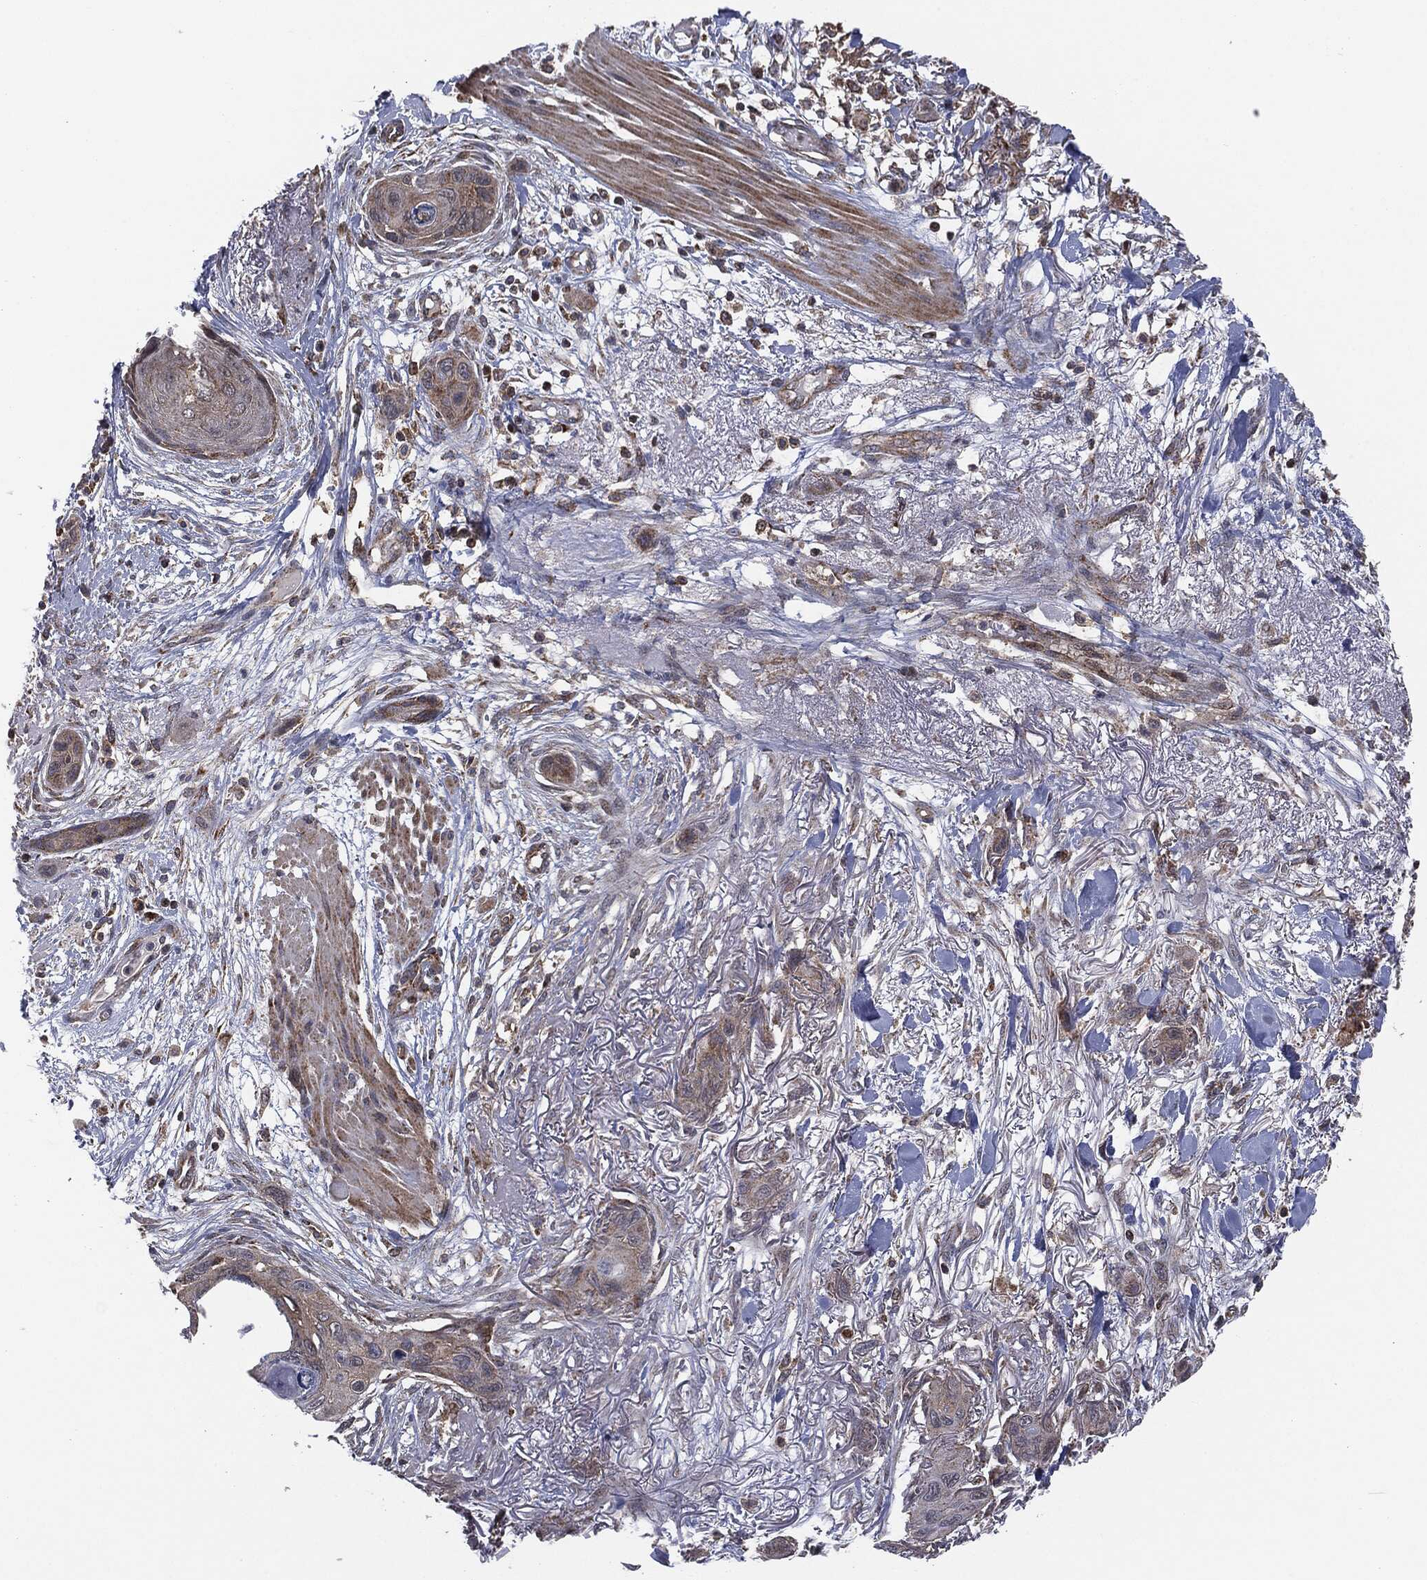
{"staining": {"intensity": "weak", "quantity": "<25%", "location": "cytoplasmic/membranous"}, "tissue": "skin cancer", "cell_type": "Tumor cells", "image_type": "cancer", "snomed": [{"axis": "morphology", "description": "Squamous cell carcinoma, NOS"}, {"axis": "topography", "description": "Skin"}], "caption": "This is an IHC histopathology image of skin cancer (squamous cell carcinoma). There is no positivity in tumor cells.", "gene": "MTOR", "patient": {"sex": "male", "age": 79}}